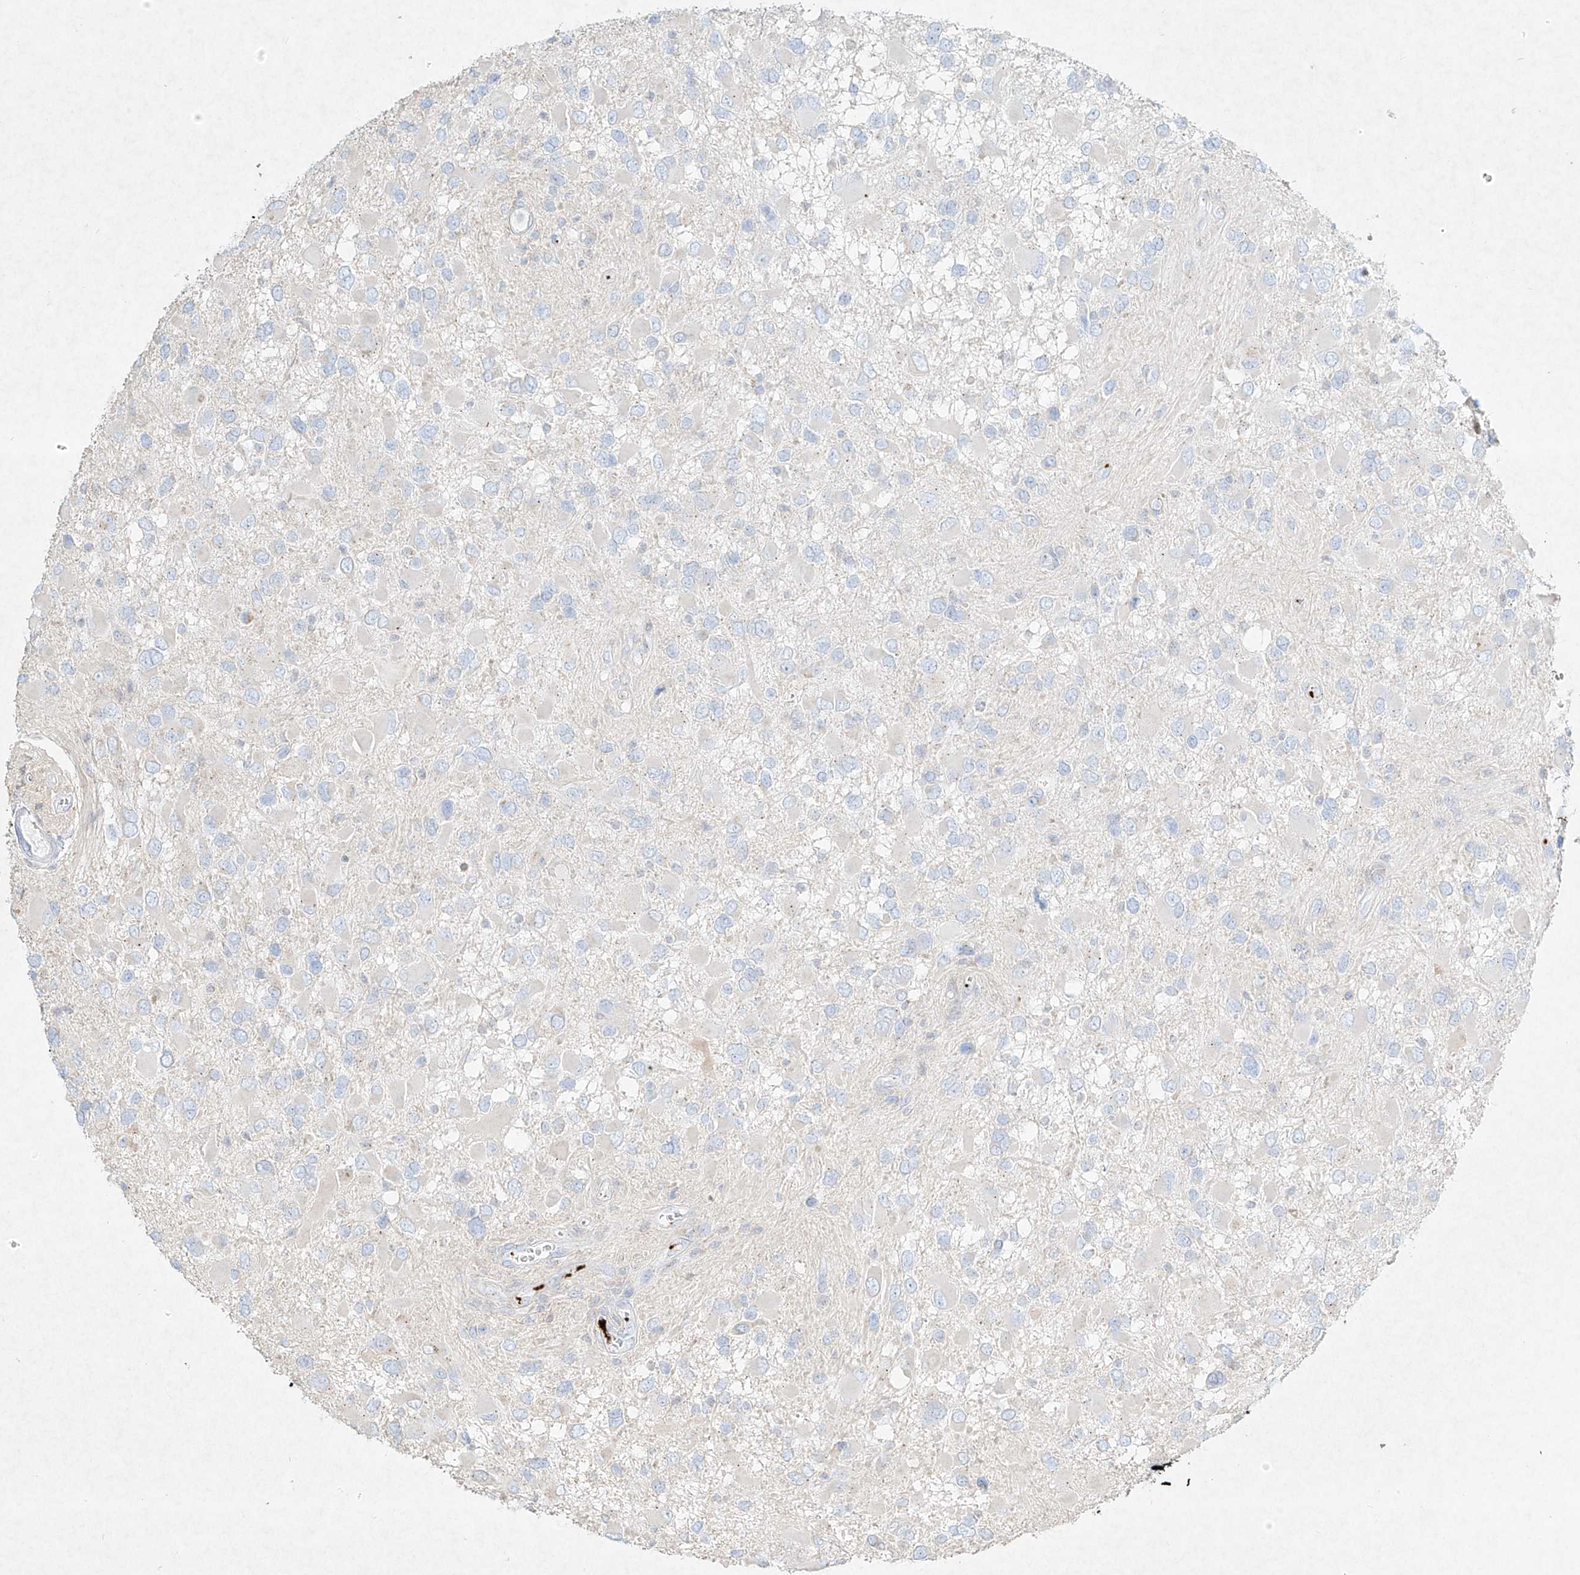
{"staining": {"intensity": "negative", "quantity": "none", "location": "none"}, "tissue": "glioma", "cell_type": "Tumor cells", "image_type": "cancer", "snomed": [{"axis": "morphology", "description": "Glioma, malignant, High grade"}, {"axis": "topography", "description": "Brain"}], "caption": "Immunohistochemistry photomicrograph of human high-grade glioma (malignant) stained for a protein (brown), which reveals no positivity in tumor cells.", "gene": "PLEK", "patient": {"sex": "male", "age": 53}}